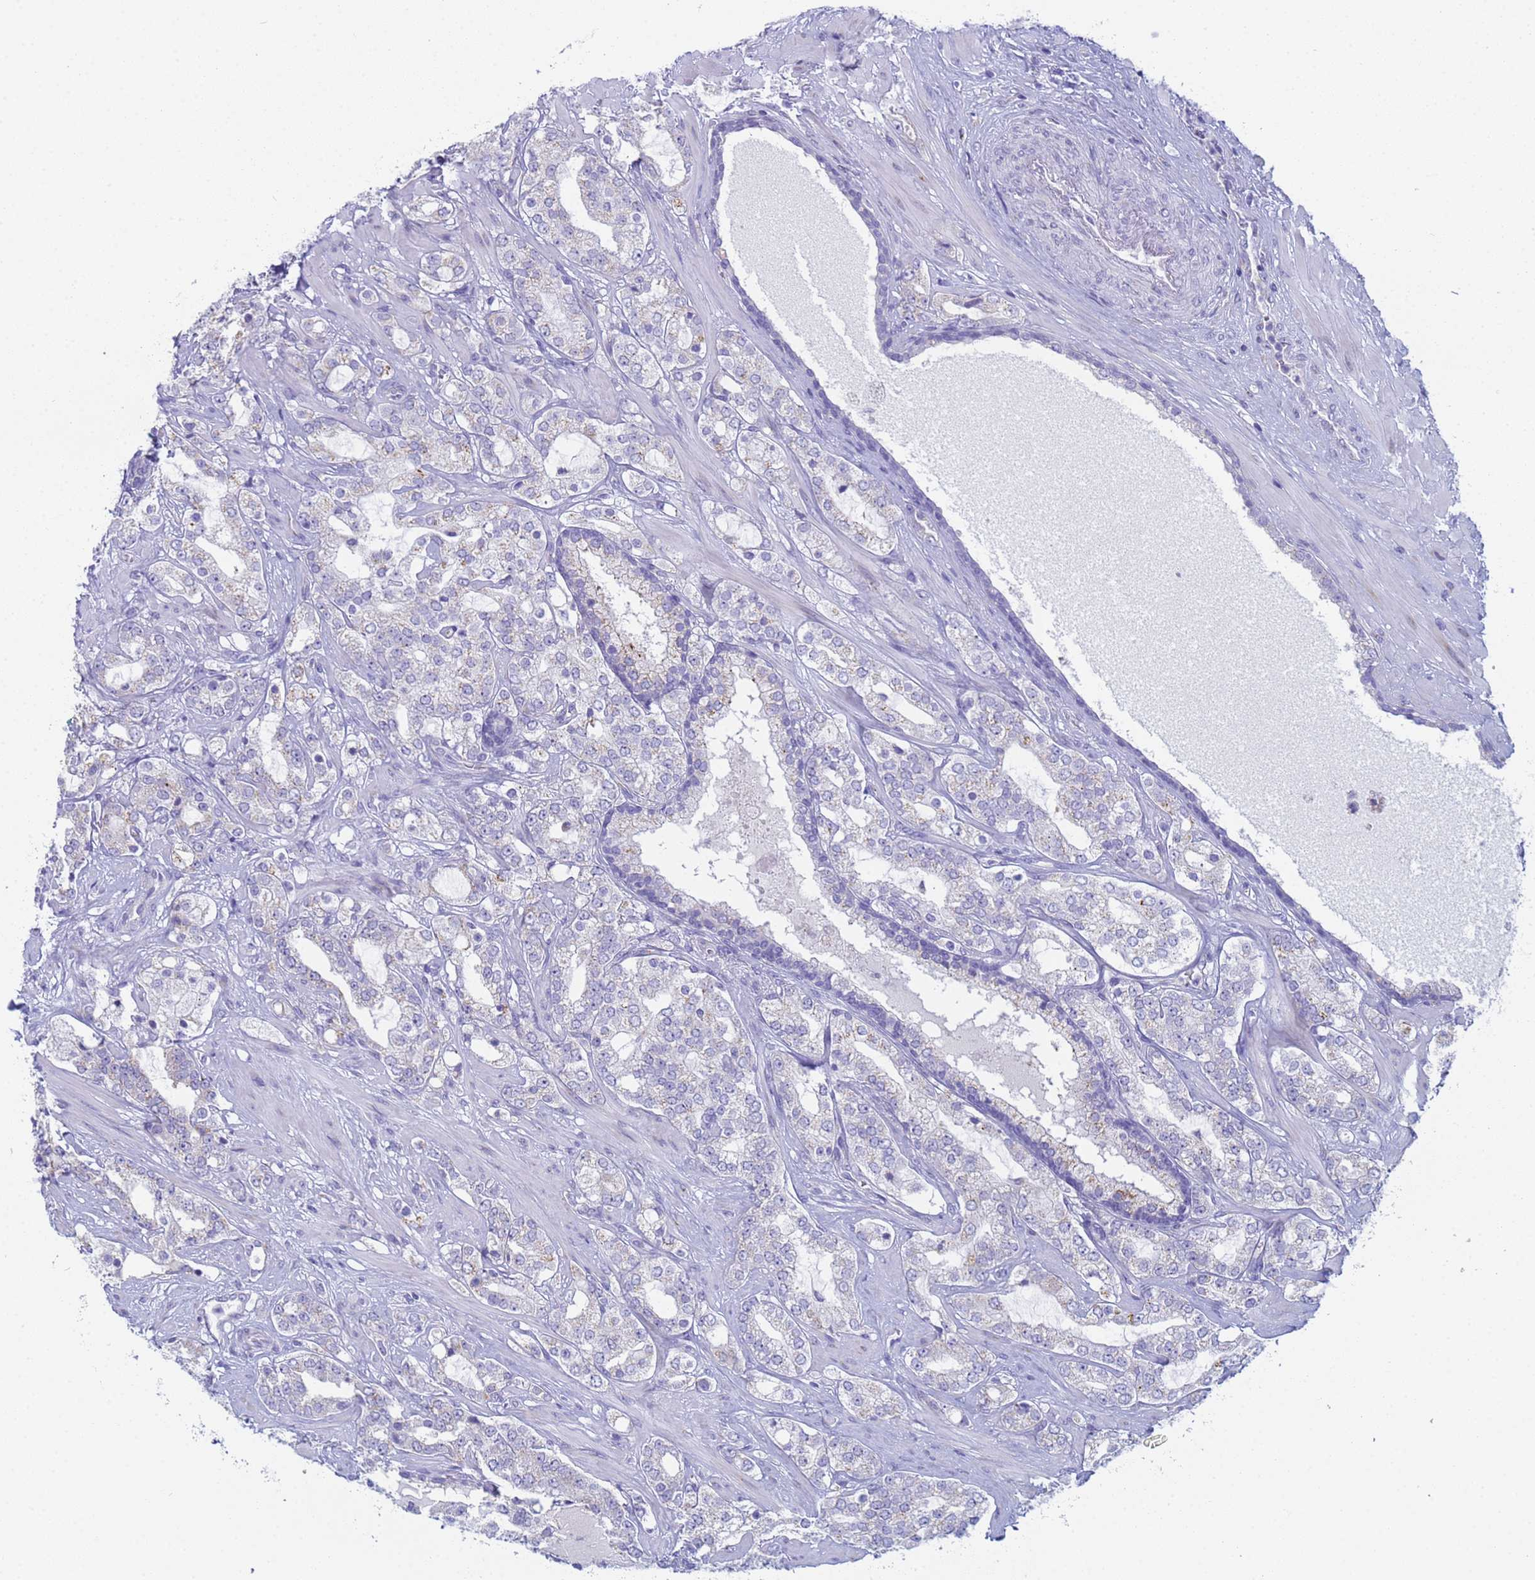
{"staining": {"intensity": "negative", "quantity": "none", "location": "none"}, "tissue": "prostate cancer", "cell_type": "Tumor cells", "image_type": "cancer", "snomed": [{"axis": "morphology", "description": "Adenocarcinoma, High grade"}, {"axis": "topography", "description": "Prostate"}], "caption": "Immunohistochemistry of prostate cancer demonstrates no staining in tumor cells.", "gene": "CR1", "patient": {"sex": "male", "age": 64}}